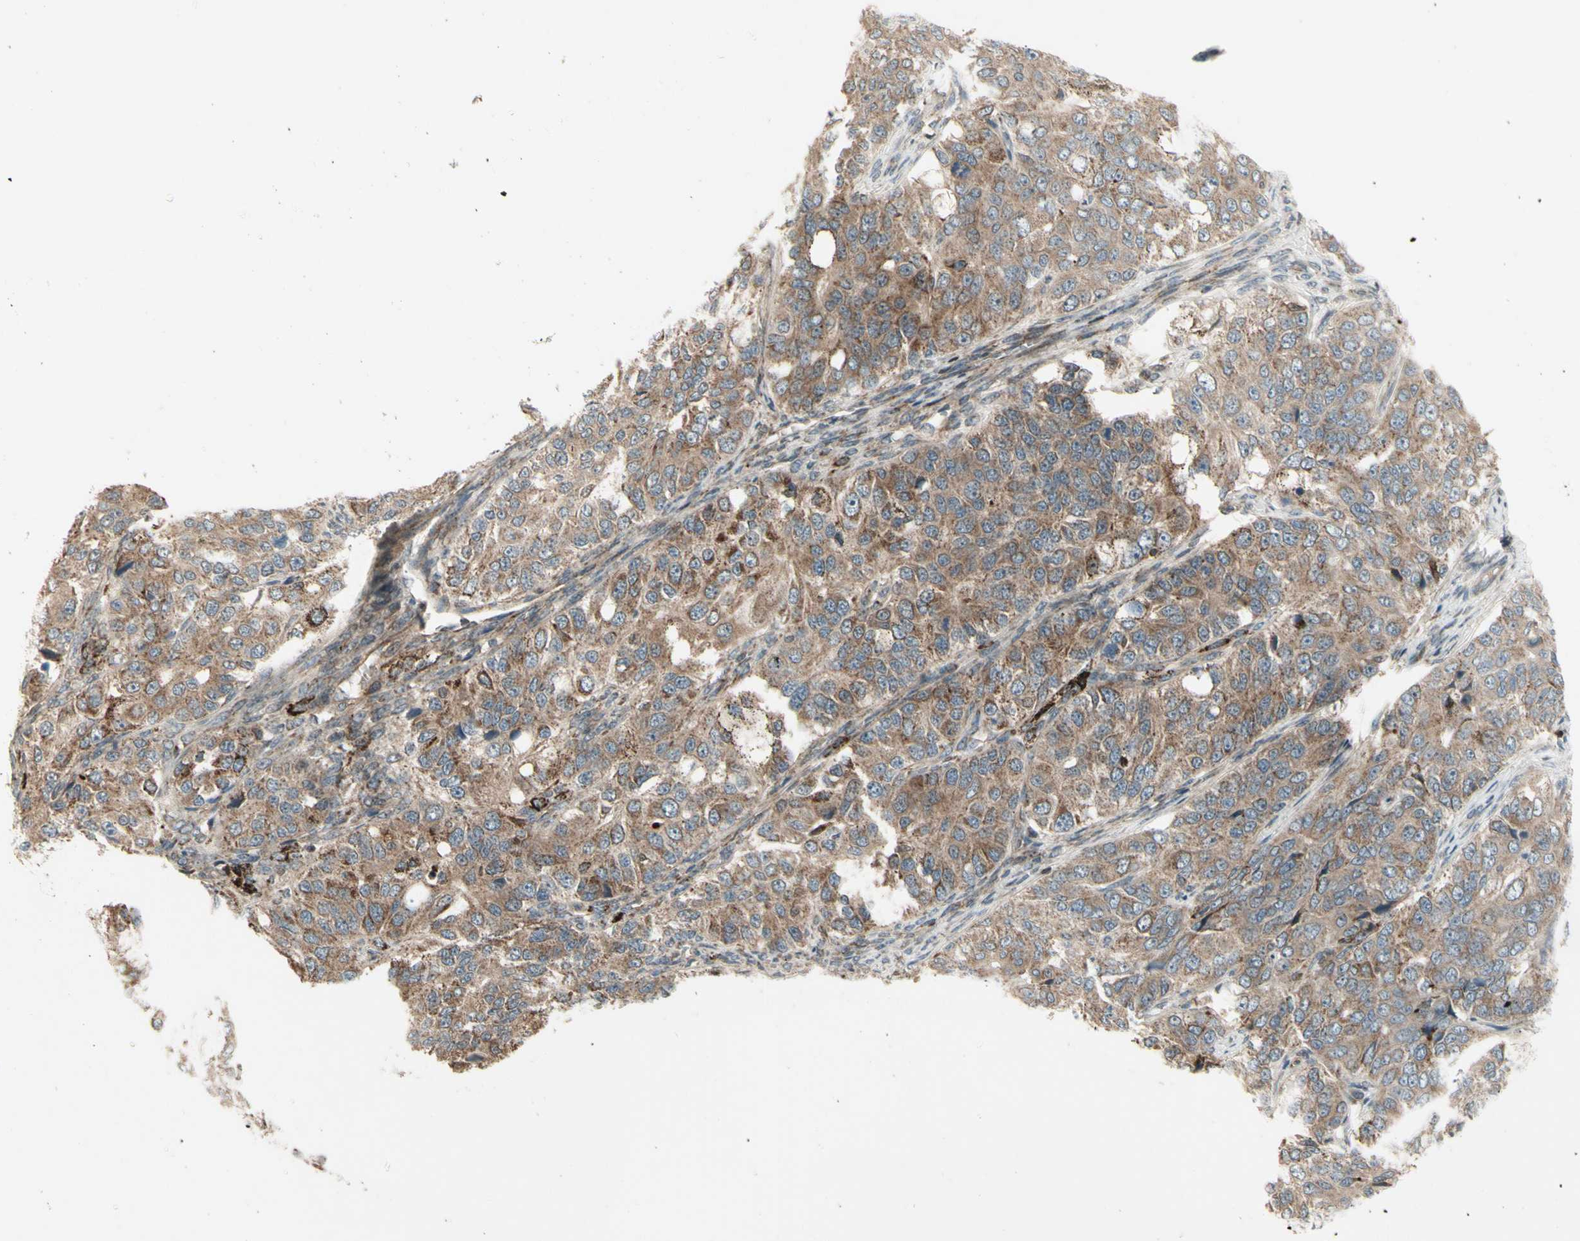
{"staining": {"intensity": "moderate", "quantity": ">75%", "location": "cytoplasmic/membranous"}, "tissue": "ovarian cancer", "cell_type": "Tumor cells", "image_type": "cancer", "snomed": [{"axis": "morphology", "description": "Carcinoma, endometroid"}, {"axis": "topography", "description": "Ovary"}], "caption": "Protein positivity by IHC shows moderate cytoplasmic/membranous expression in approximately >75% of tumor cells in ovarian cancer (endometroid carcinoma).", "gene": "OSTM1", "patient": {"sex": "female", "age": 51}}